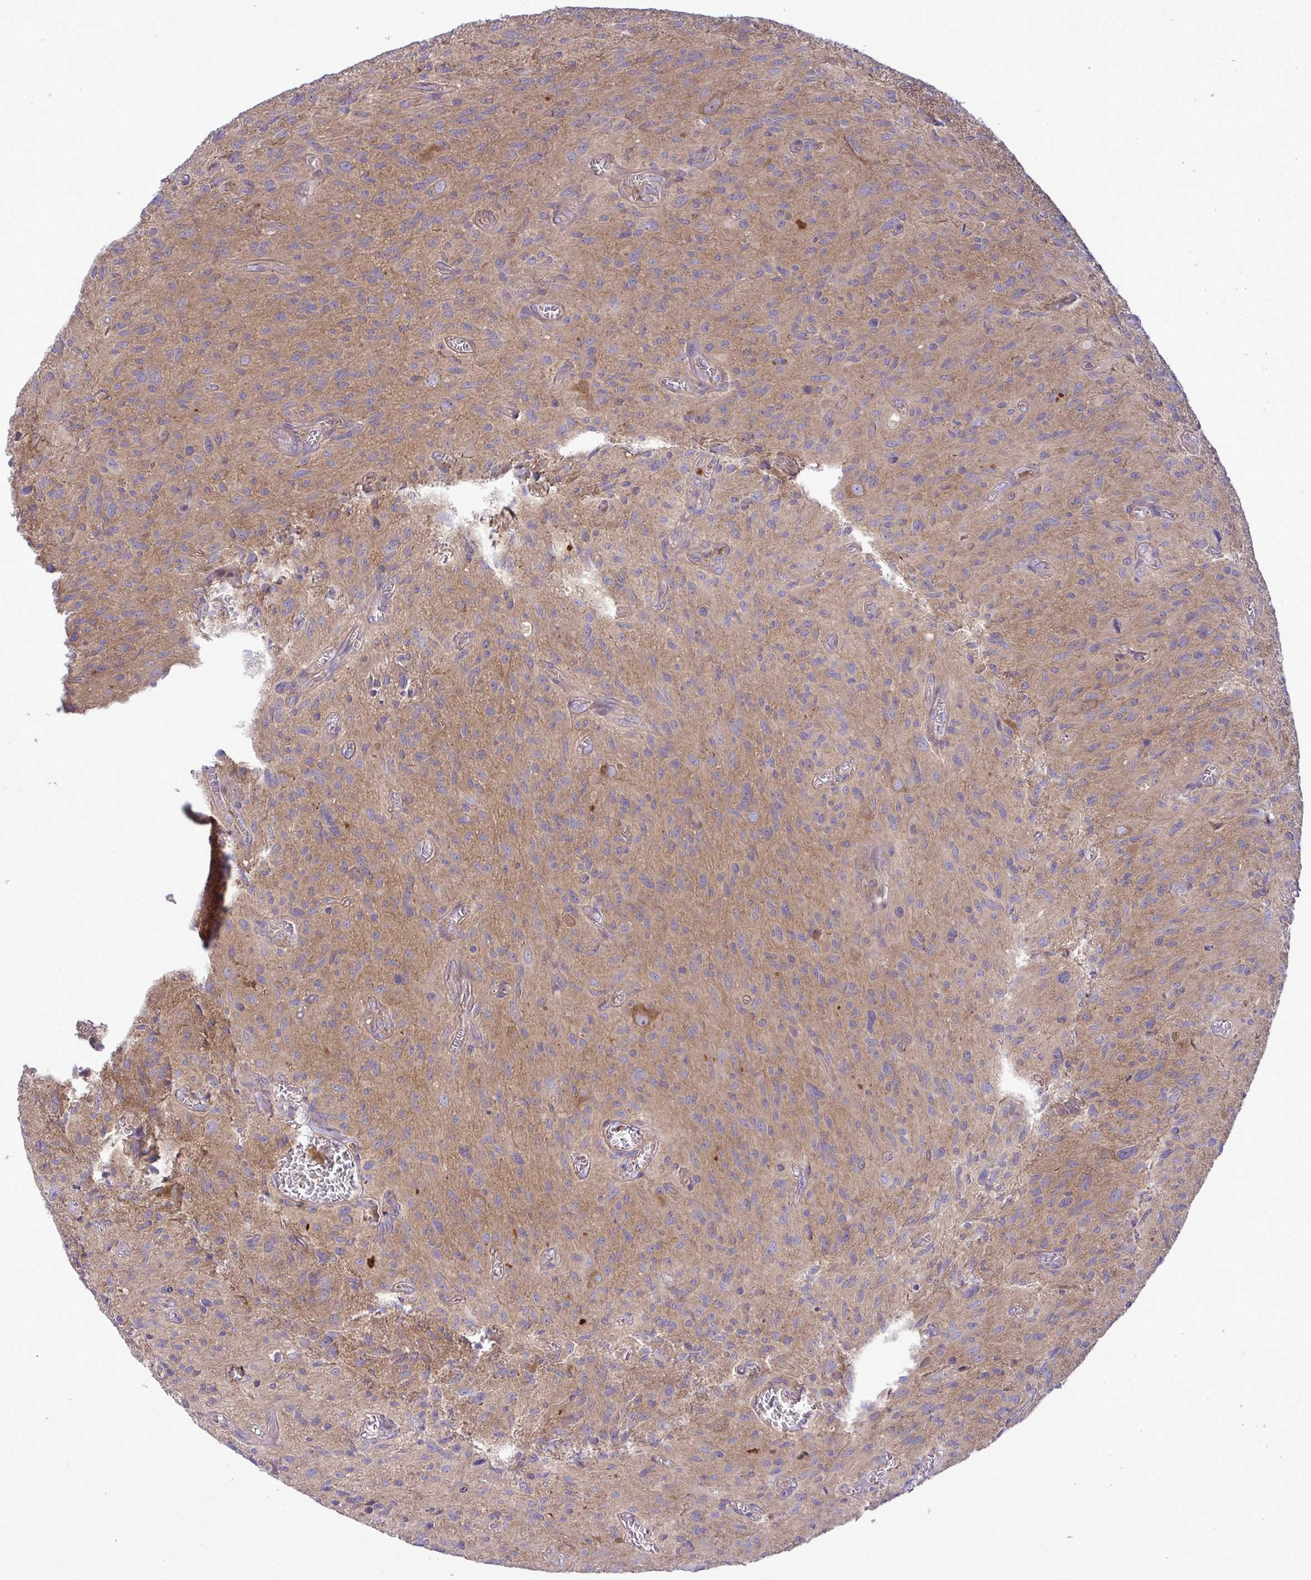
{"staining": {"intensity": "weak", "quantity": "25%-75%", "location": "cytoplasmic/membranous"}, "tissue": "glioma", "cell_type": "Tumor cells", "image_type": "cancer", "snomed": [{"axis": "morphology", "description": "Glioma, malignant, High grade"}, {"axis": "topography", "description": "Brain"}], "caption": "High-magnification brightfield microscopy of glioma stained with DAB (brown) and counterstained with hematoxylin (blue). tumor cells exhibit weak cytoplasmic/membranous staining is seen in approximately25%-75% of cells.", "gene": "GRB14", "patient": {"sex": "male", "age": 75}}